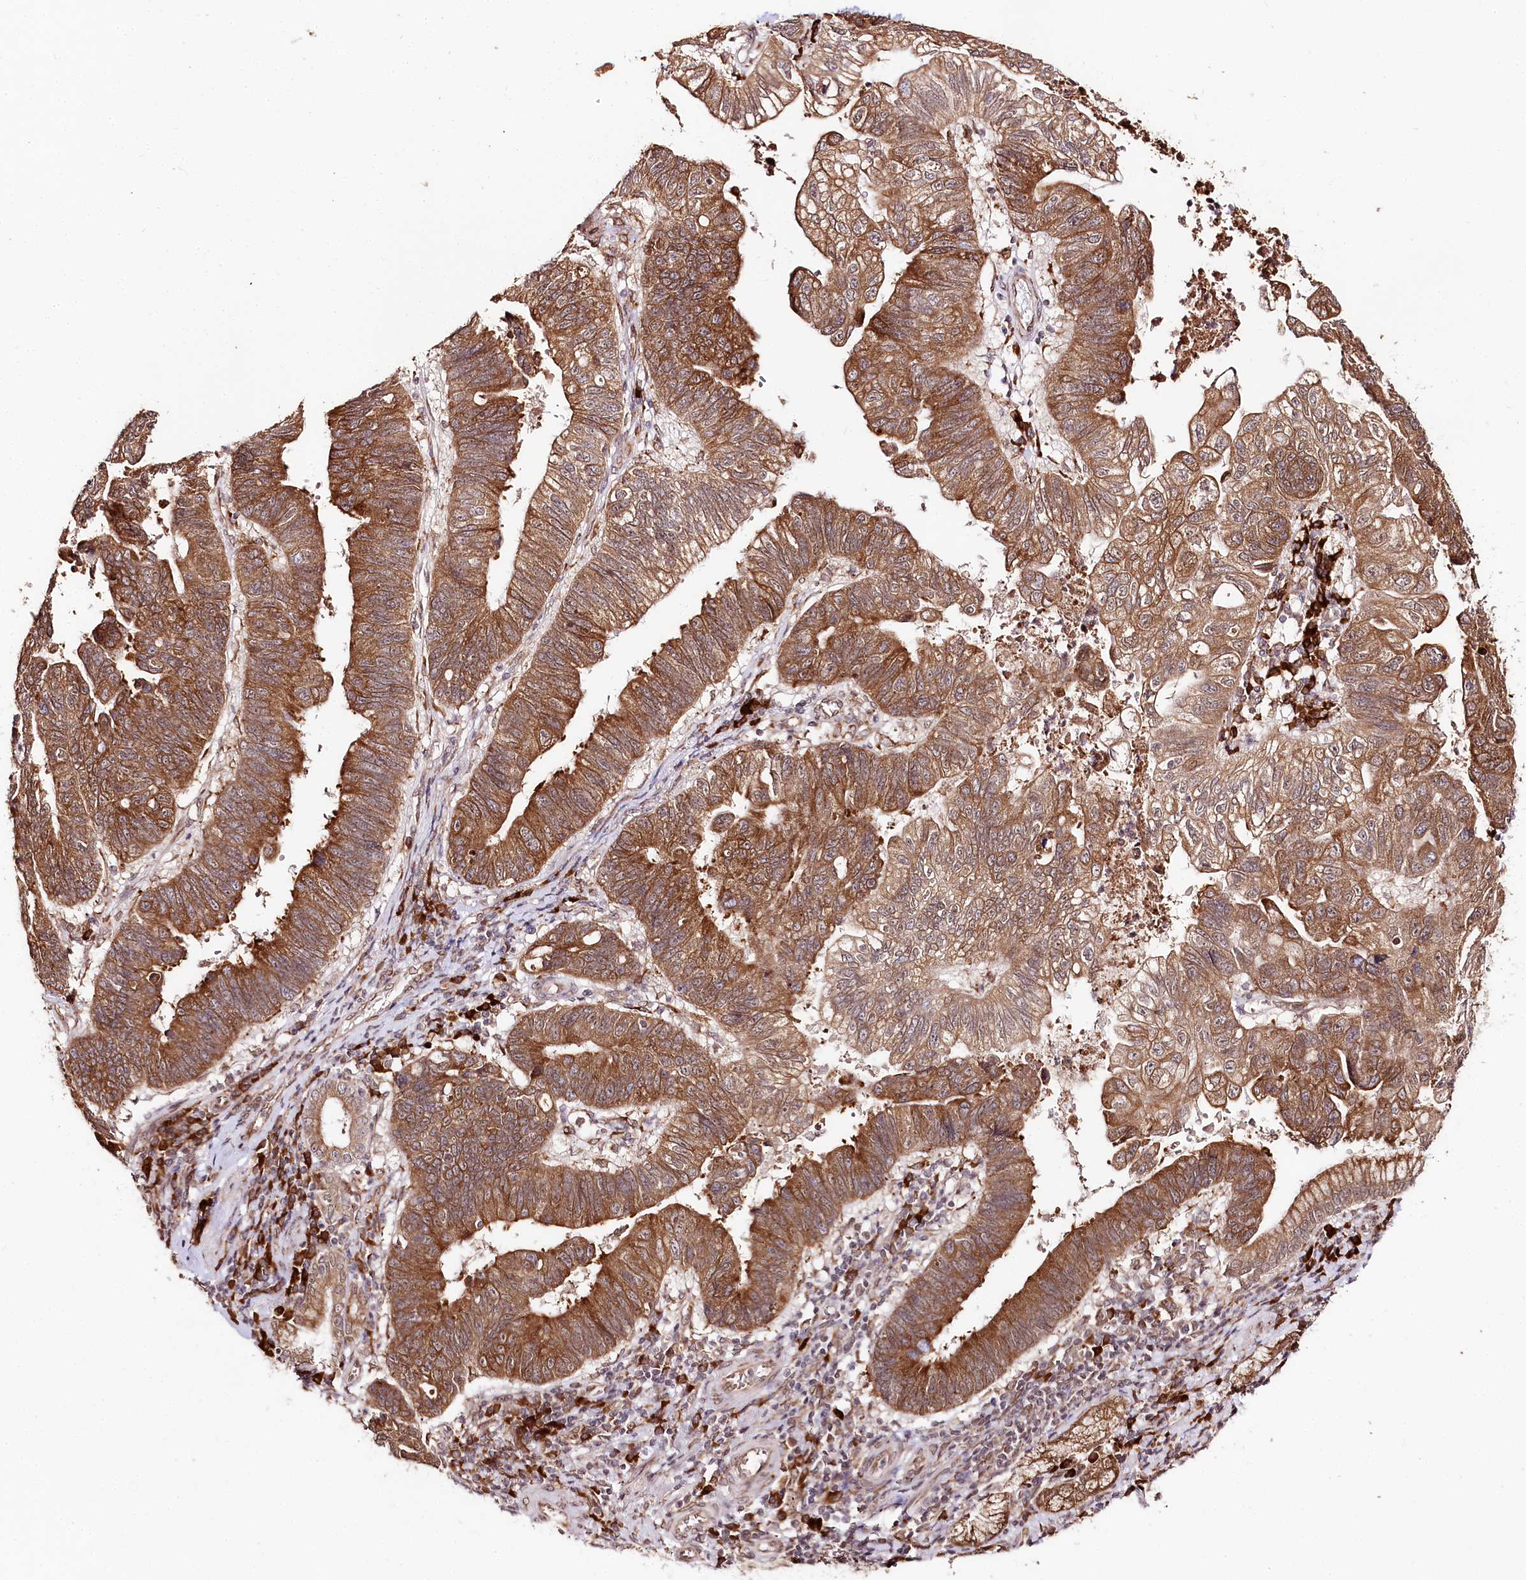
{"staining": {"intensity": "moderate", "quantity": ">75%", "location": "cytoplasmic/membranous"}, "tissue": "stomach cancer", "cell_type": "Tumor cells", "image_type": "cancer", "snomed": [{"axis": "morphology", "description": "Adenocarcinoma, NOS"}, {"axis": "topography", "description": "Stomach"}], "caption": "A high-resolution micrograph shows IHC staining of stomach cancer, which displays moderate cytoplasmic/membranous positivity in approximately >75% of tumor cells.", "gene": "ENSG00000144785", "patient": {"sex": "male", "age": 59}}